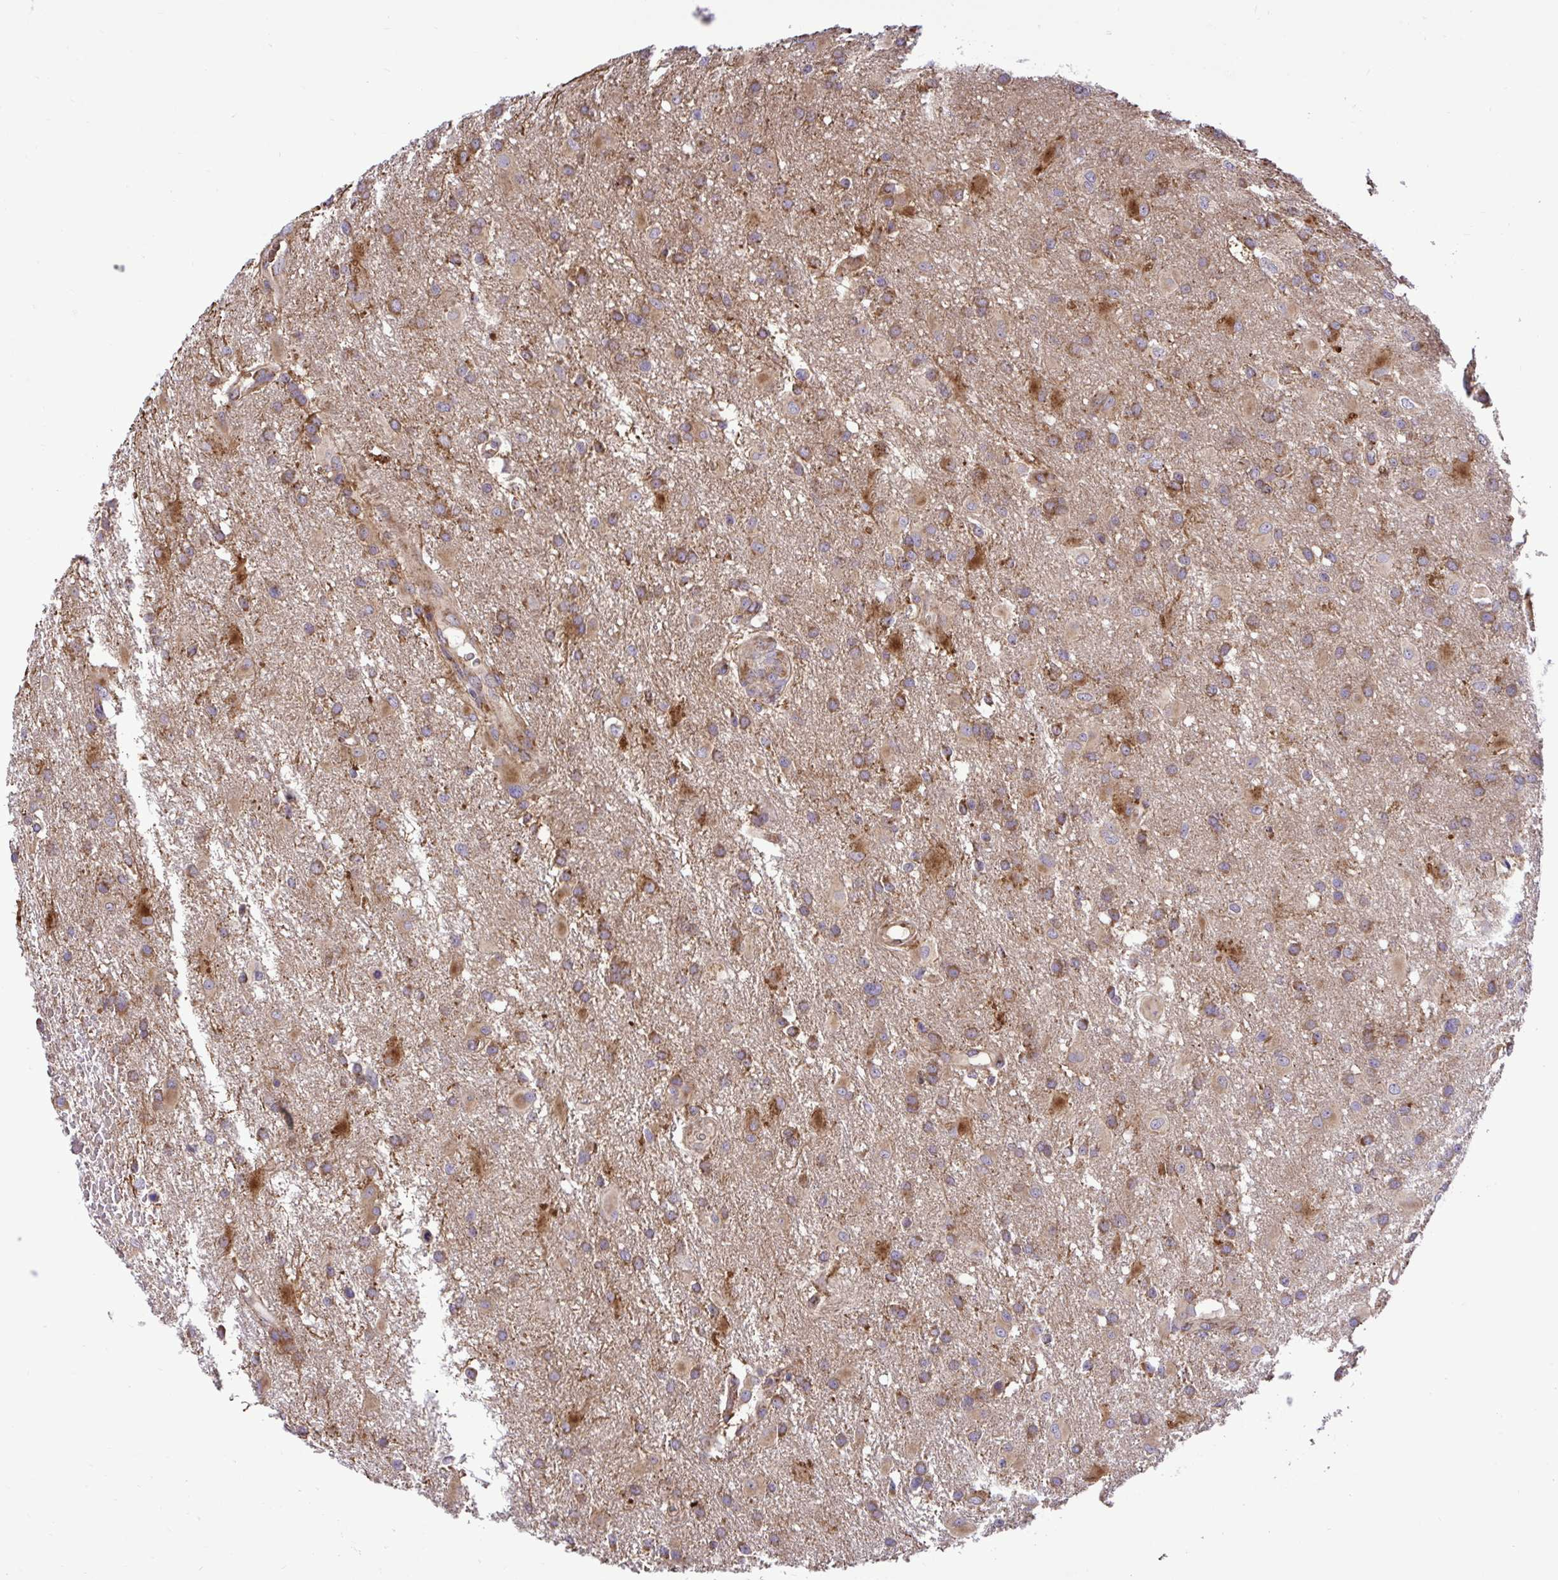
{"staining": {"intensity": "moderate", "quantity": "25%-75%", "location": "cytoplasmic/membranous"}, "tissue": "glioma", "cell_type": "Tumor cells", "image_type": "cancer", "snomed": [{"axis": "morphology", "description": "Glioma, malignant, High grade"}, {"axis": "topography", "description": "Brain"}], "caption": "This image reveals immunohistochemistry staining of glioma, with medium moderate cytoplasmic/membranous staining in approximately 25%-75% of tumor cells.", "gene": "VTI1B", "patient": {"sex": "male", "age": 53}}